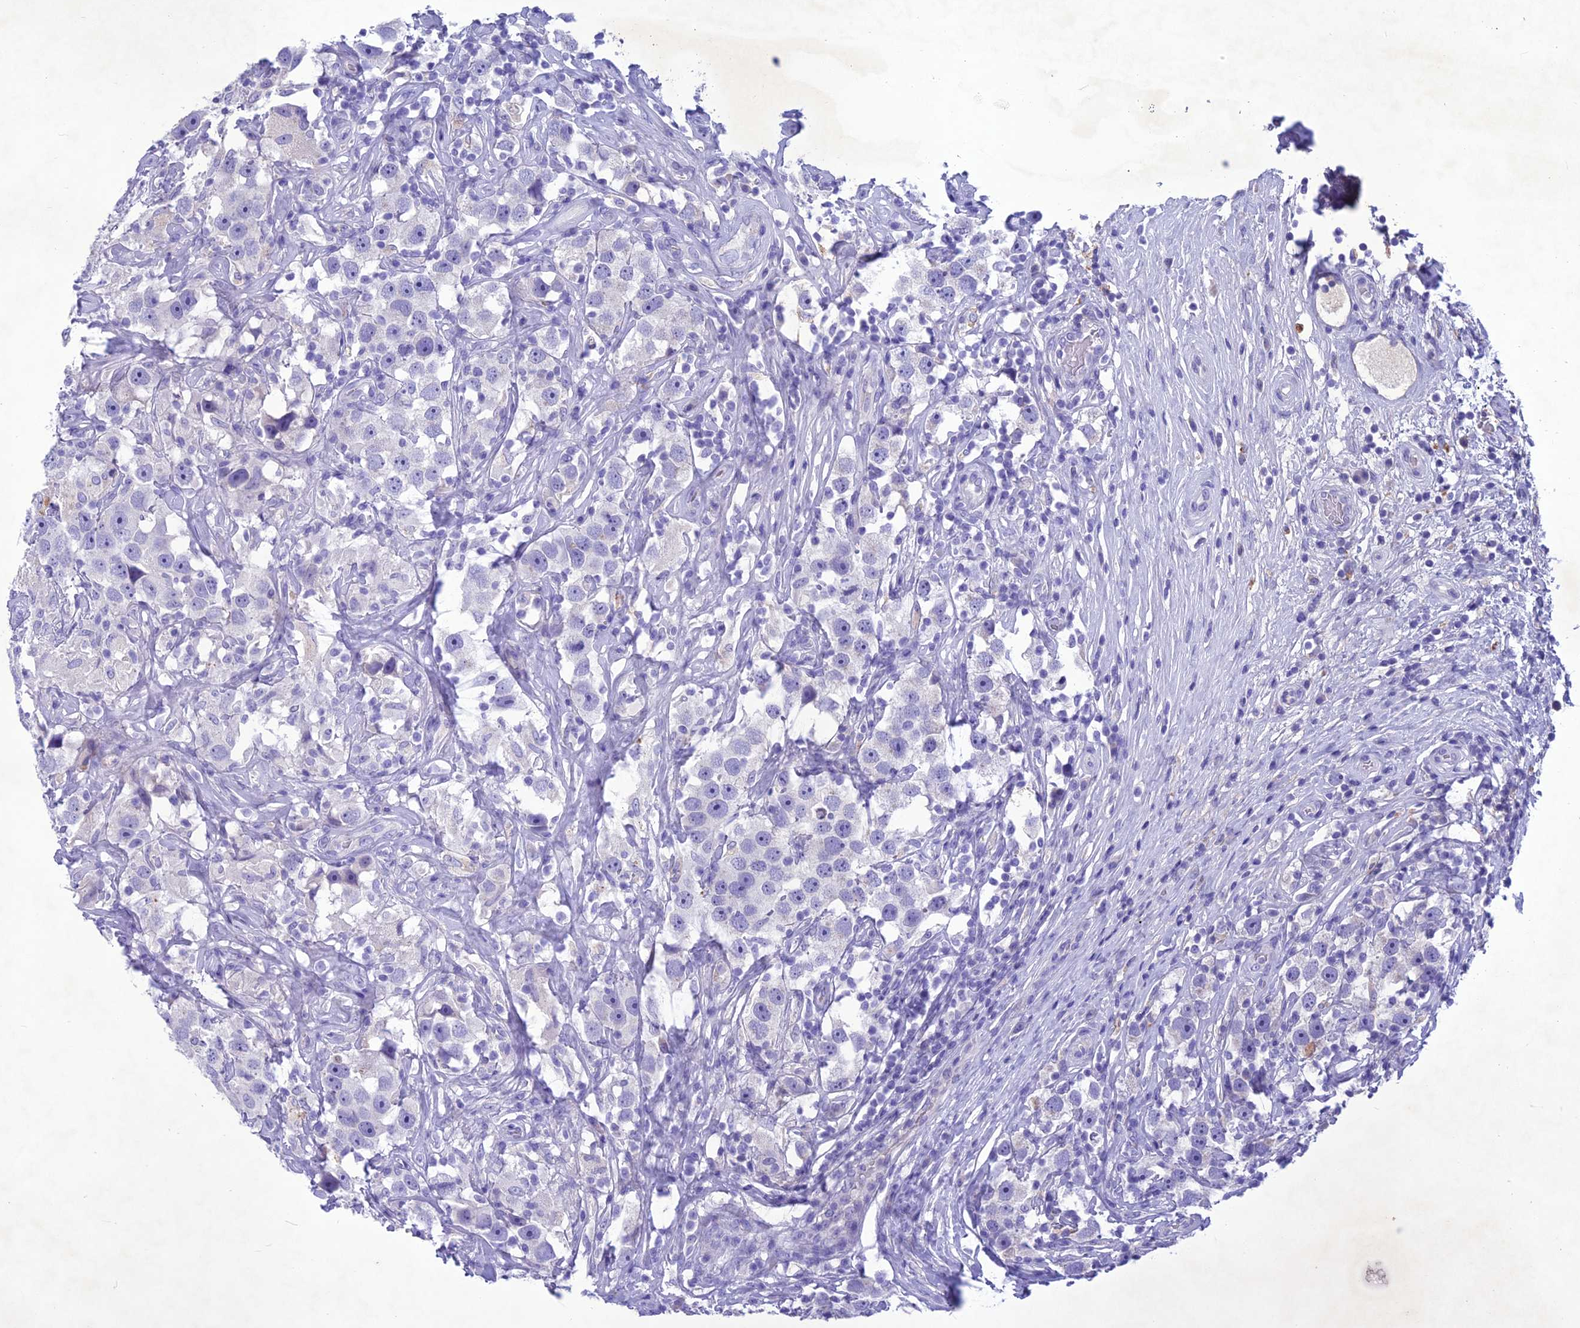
{"staining": {"intensity": "negative", "quantity": "none", "location": "none"}, "tissue": "testis cancer", "cell_type": "Tumor cells", "image_type": "cancer", "snomed": [{"axis": "morphology", "description": "Seminoma, NOS"}, {"axis": "topography", "description": "Testis"}], "caption": "This is an immunohistochemistry histopathology image of human seminoma (testis). There is no positivity in tumor cells.", "gene": "IFT172", "patient": {"sex": "male", "age": 49}}